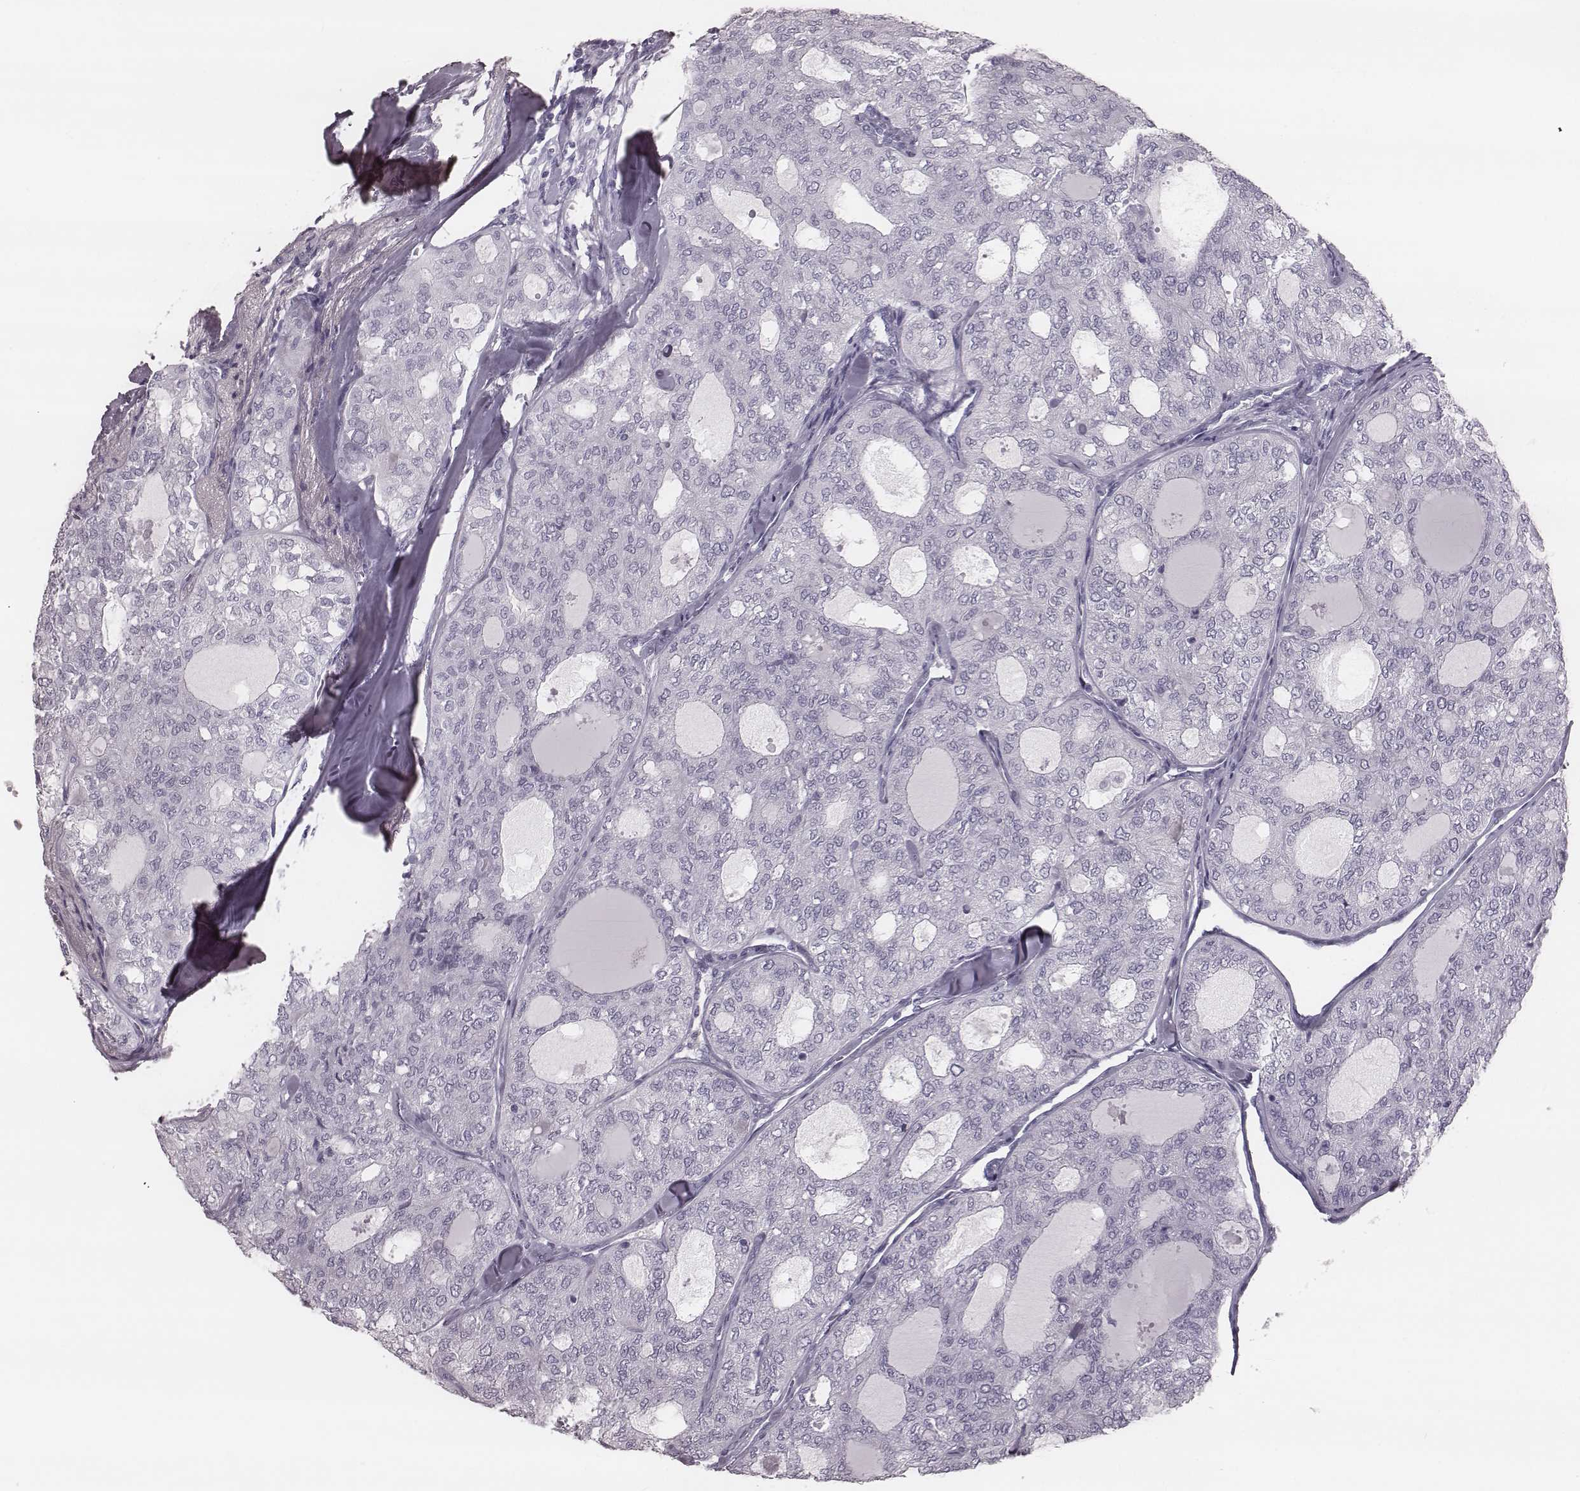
{"staining": {"intensity": "negative", "quantity": "none", "location": "none"}, "tissue": "thyroid cancer", "cell_type": "Tumor cells", "image_type": "cancer", "snomed": [{"axis": "morphology", "description": "Follicular adenoma carcinoma, NOS"}, {"axis": "topography", "description": "Thyroid gland"}], "caption": "Human thyroid cancer (follicular adenoma carcinoma) stained for a protein using immunohistochemistry (IHC) displays no positivity in tumor cells.", "gene": "KRT74", "patient": {"sex": "male", "age": 75}}